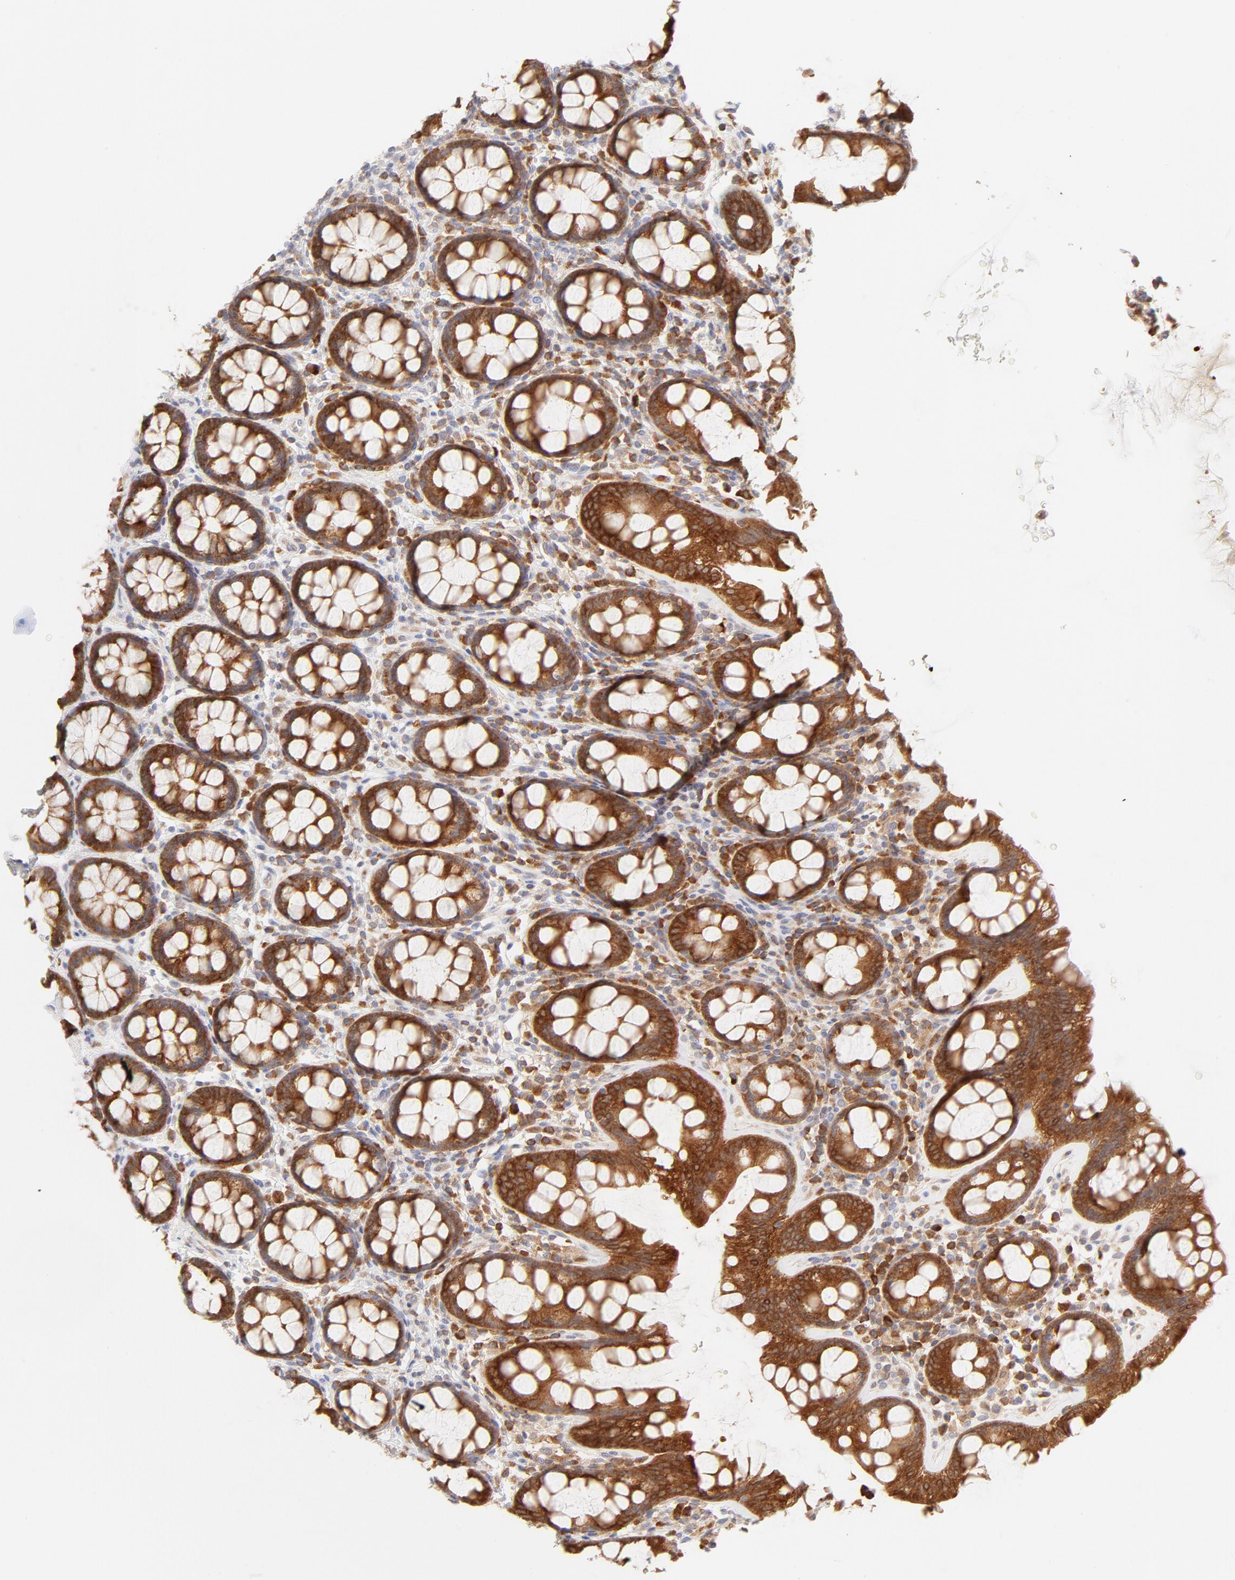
{"staining": {"intensity": "strong", "quantity": ">75%", "location": "cytoplasmic/membranous"}, "tissue": "rectum", "cell_type": "Glandular cells", "image_type": "normal", "snomed": [{"axis": "morphology", "description": "Normal tissue, NOS"}, {"axis": "topography", "description": "Rectum"}], "caption": "Rectum stained for a protein reveals strong cytoplasmic/membranous positivity in glandular cells. The staining is performed using DAB (3,3'-diaminobenzidine) brown chromogen to label protein expression. The nuclei are counter-stained blue using hematoxylin.", "gene": "RPS6KA1", "patient": {"sex": "male", "age": 92}}